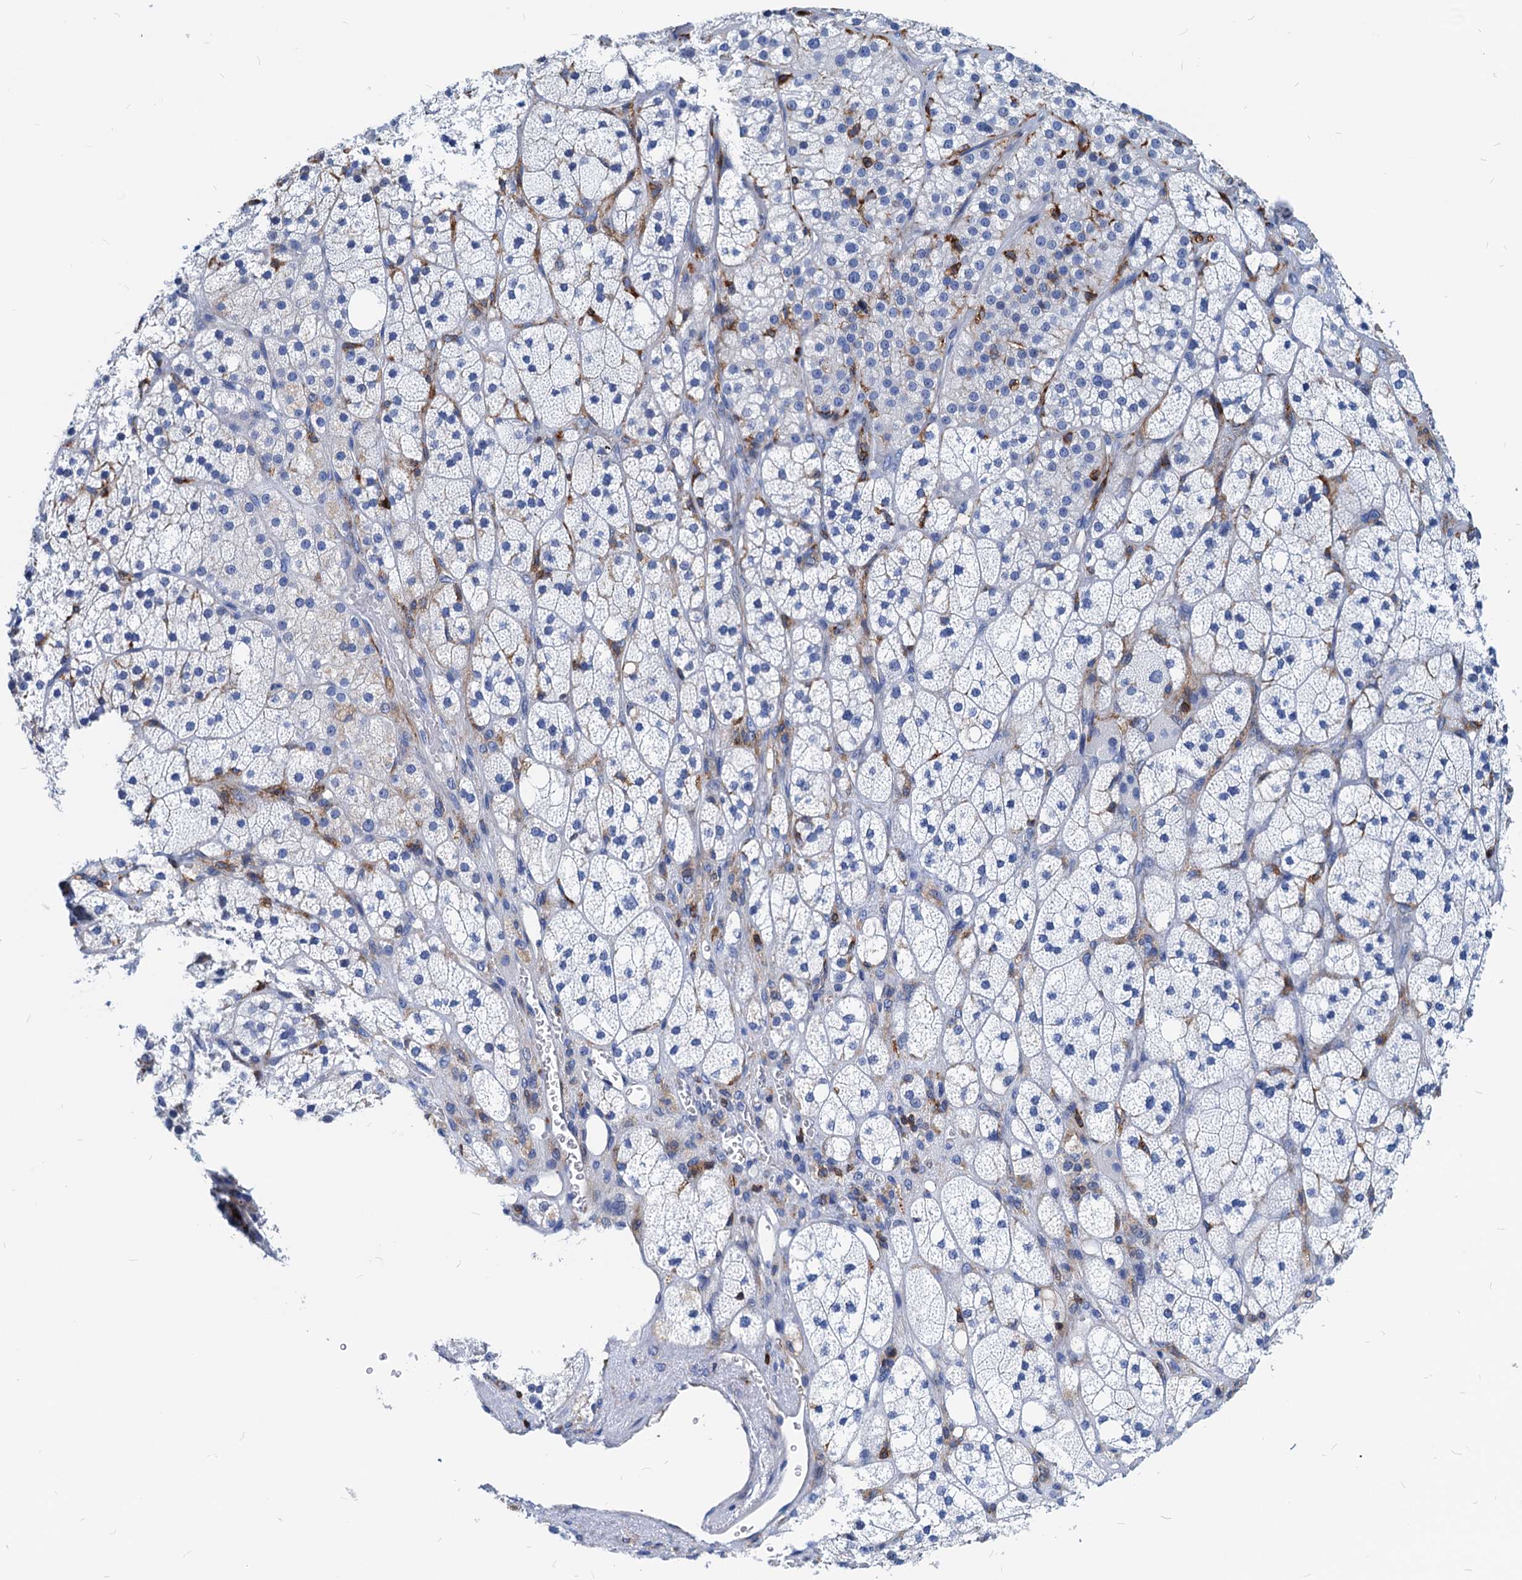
{"staining": {"intensity": "negative", "quantity": "none", "location": "none"}, "tissue": "adrenal gland", "cell_type": "Glandular cells", "image_type": "normal", "snomed": [{"axis": "morphology", "description": "Normal tissue, NOS"}, {"axis": "topography", "description": "Adrenal gland"}], "caption": "Immunohistochemical staining of unremarkable human adrenal gland reveals no significant staining in glandular cells. Brightfield microscopy of immunohistochemistry (IHC) stained with DAB (brown) and hematoxylin (blue), captured at high magnification.", "gene": "LCP2", "patient": {"sex": "male", "age": 61}}